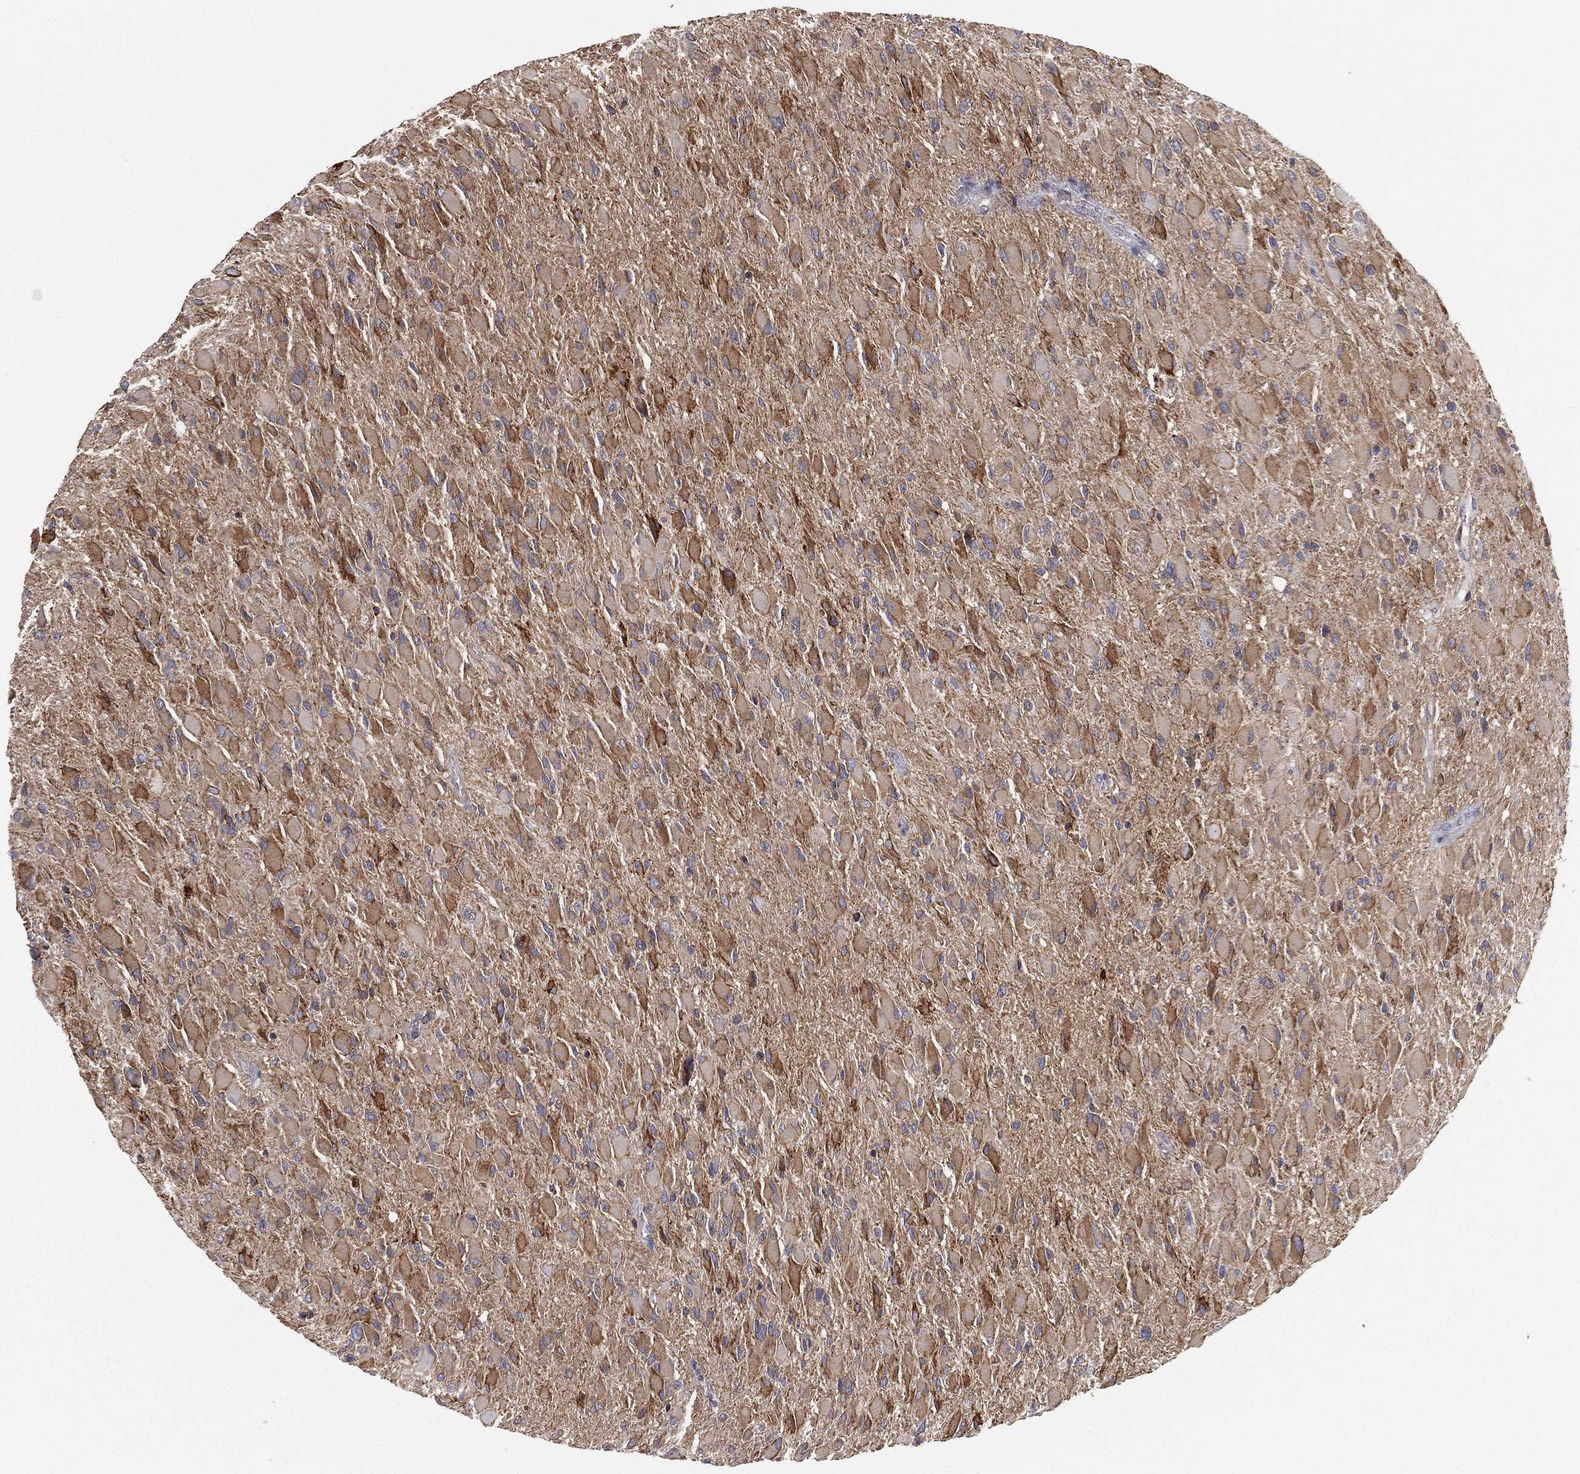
{"staining": {"intensity": "moderate", "quantity": "<25%", "location": "cytoplasmic/membranous"}, "tissue": "glioma", "cell_type": "Tumor cells", "image_type": "cancer", "snomed": [{"axis": "morphology", "description": "Glioma, malignant, High grade"}, {"axis": "topography", "description": "Cerebral cortex"}], "caption": "IHC (DAB (3,3'-diaminobenzidine)) staining of human malignant high-grade glioma displays moderate cytoplasmic/membranous protein positivity in about <25% of tumor cells. The staining was performed using DAB to visualize the protein expression in brown, while the nuclei were stained in blue with hematoxylin (Magnification: 20x).", "gene": "CYB5B", "patient": {"sex": "female", "age": 36}}